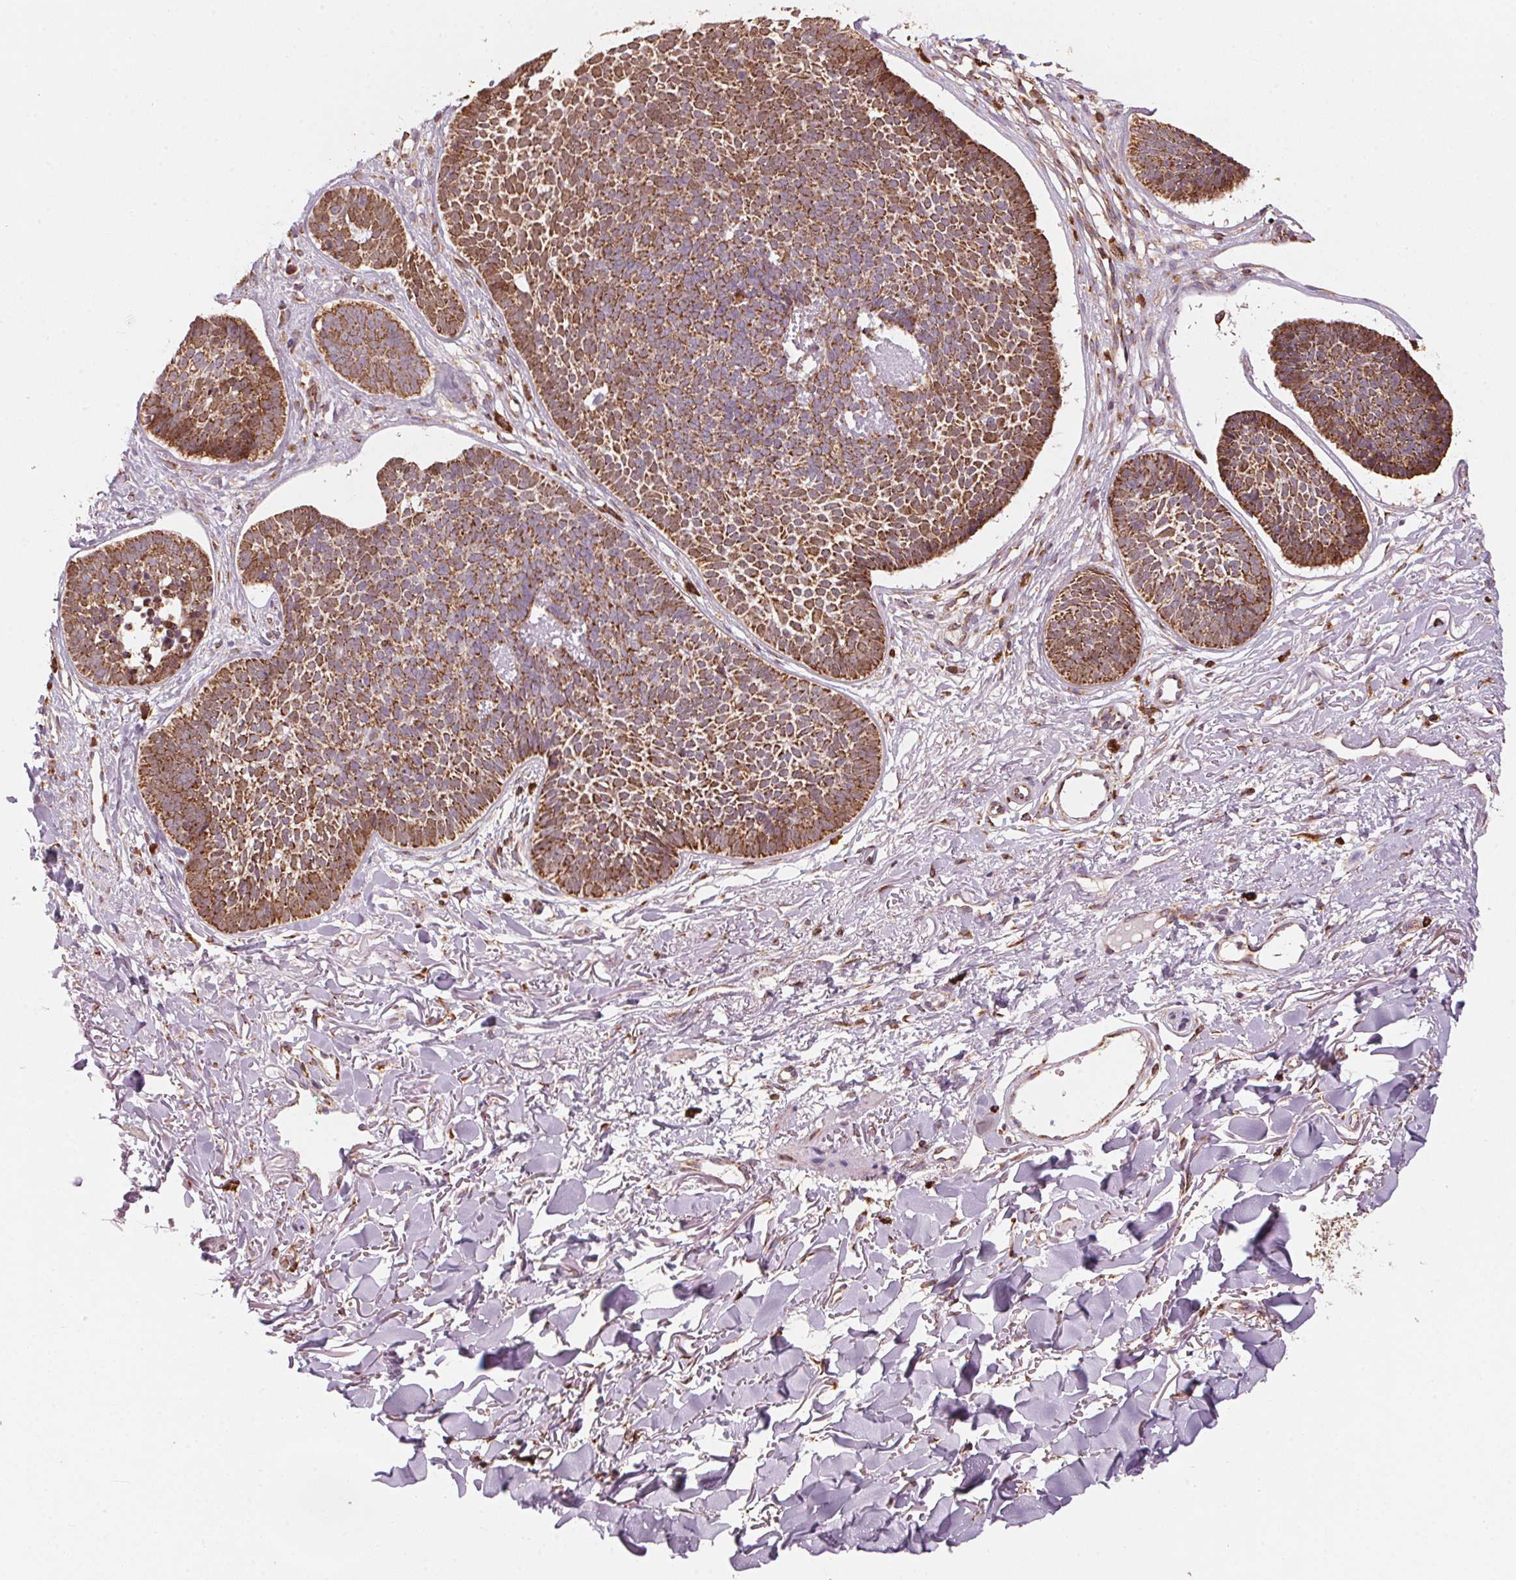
{"staining": {"intensity": "strong", "quantity": ">75%", "location": "cytoplasmic/membranous"}, "tissue": "skin cancer", "cell_type": "Tumor cells", "image_type": "cancer", "snomed": [{"axis": "morphology", "description": "Basal cell carcinoma"}, {"axis": "topography", "description": "Skin"}, {"axis": "topography", "description": "Skin of neck"}, {"axis": "topography", "description": "Skin of shoulder"}, {"axis": "topography", "description": "Skin of back"}], "caption": "Immunohistochemistry (IHC) (DAB) staining of skin cancer (basal cell carcinoma) demonstrates strong cytoplasmic/membranous protein positivity in about >75% of tumor cells.", "gene": "TOMM70", "patient": {"sex": "male", "age": 80}}